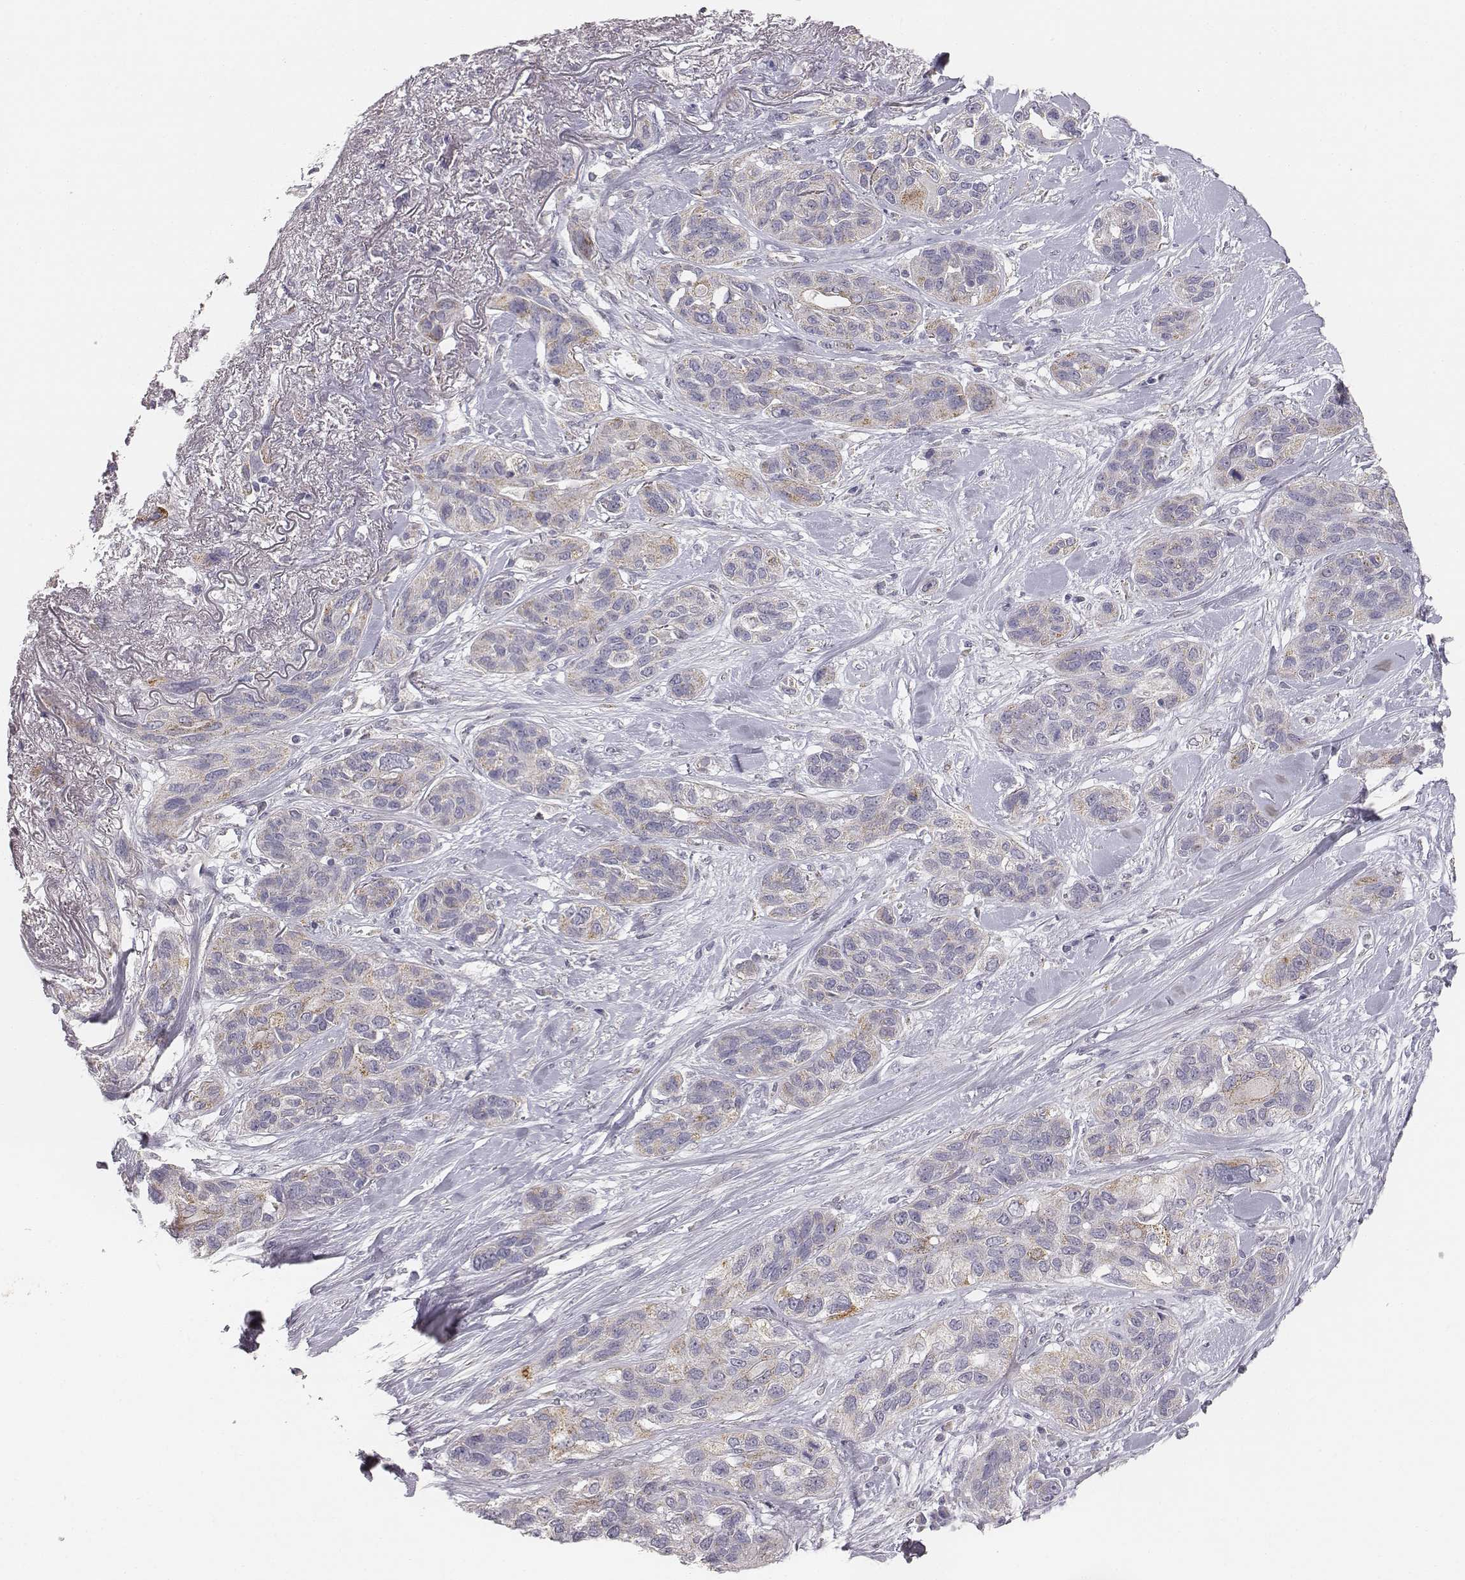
{"staining": {"intensity": "negative", "quantity": "none", "location": "none"}, "tissue": "lung cancer", "cell_type": "Tumor cells", "image_type": "cancer", "snomed": [{"axis": "morphology", "description": "Squamous cell carcinoma, NOS"}, {"axis": "topography", "description": "Lung"}], "caption": "An immunohistochemistry (IHC) histopathology image of squamous cell carcinoma (lung) is shown. There is no staining in tumor cells of squamous cell carcinoma (lung).", "gene": "ABCD3", "patient": {"sex": "female", "age": 70}}